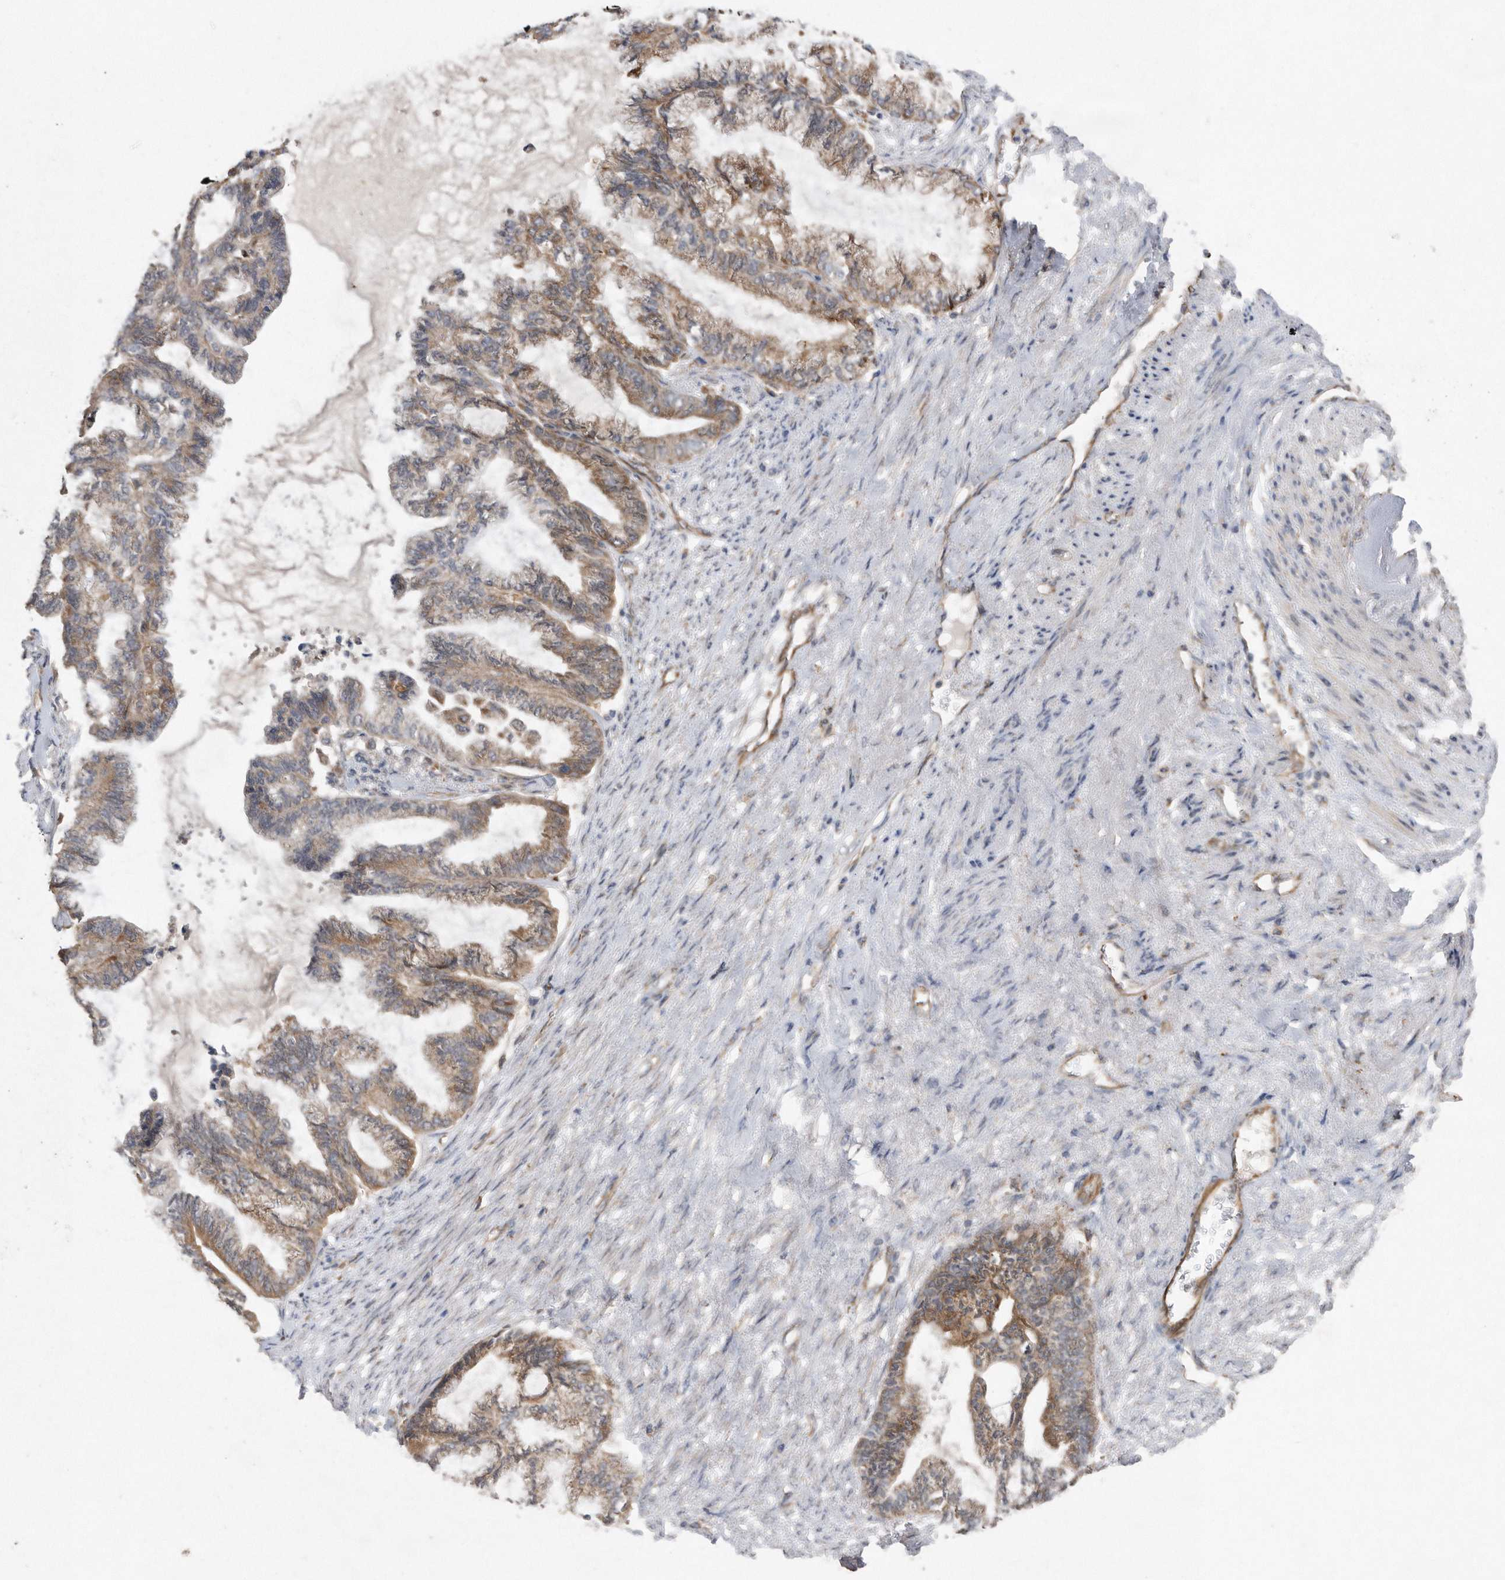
{"staining": {"intensity": "moderate", "quantity": "25%-75%", "location": "cytoplasmic/membranous"}, "tissue": "endometrial cancer", "cell_type": "Tumor cells", "image_type": "cancer", "snomed": [{"axis": "morphology", "description": "Adenocarcinoma, NOS"}, {"axis": "topography", "description": "Endometrium"}], "caption": "Human adenocarcinoma (endometrial) stained with a protein marker demonstrates moderate staining in tumor cells.", "gene": "PON2", "patient": {"sex": "female", "age": 86}}